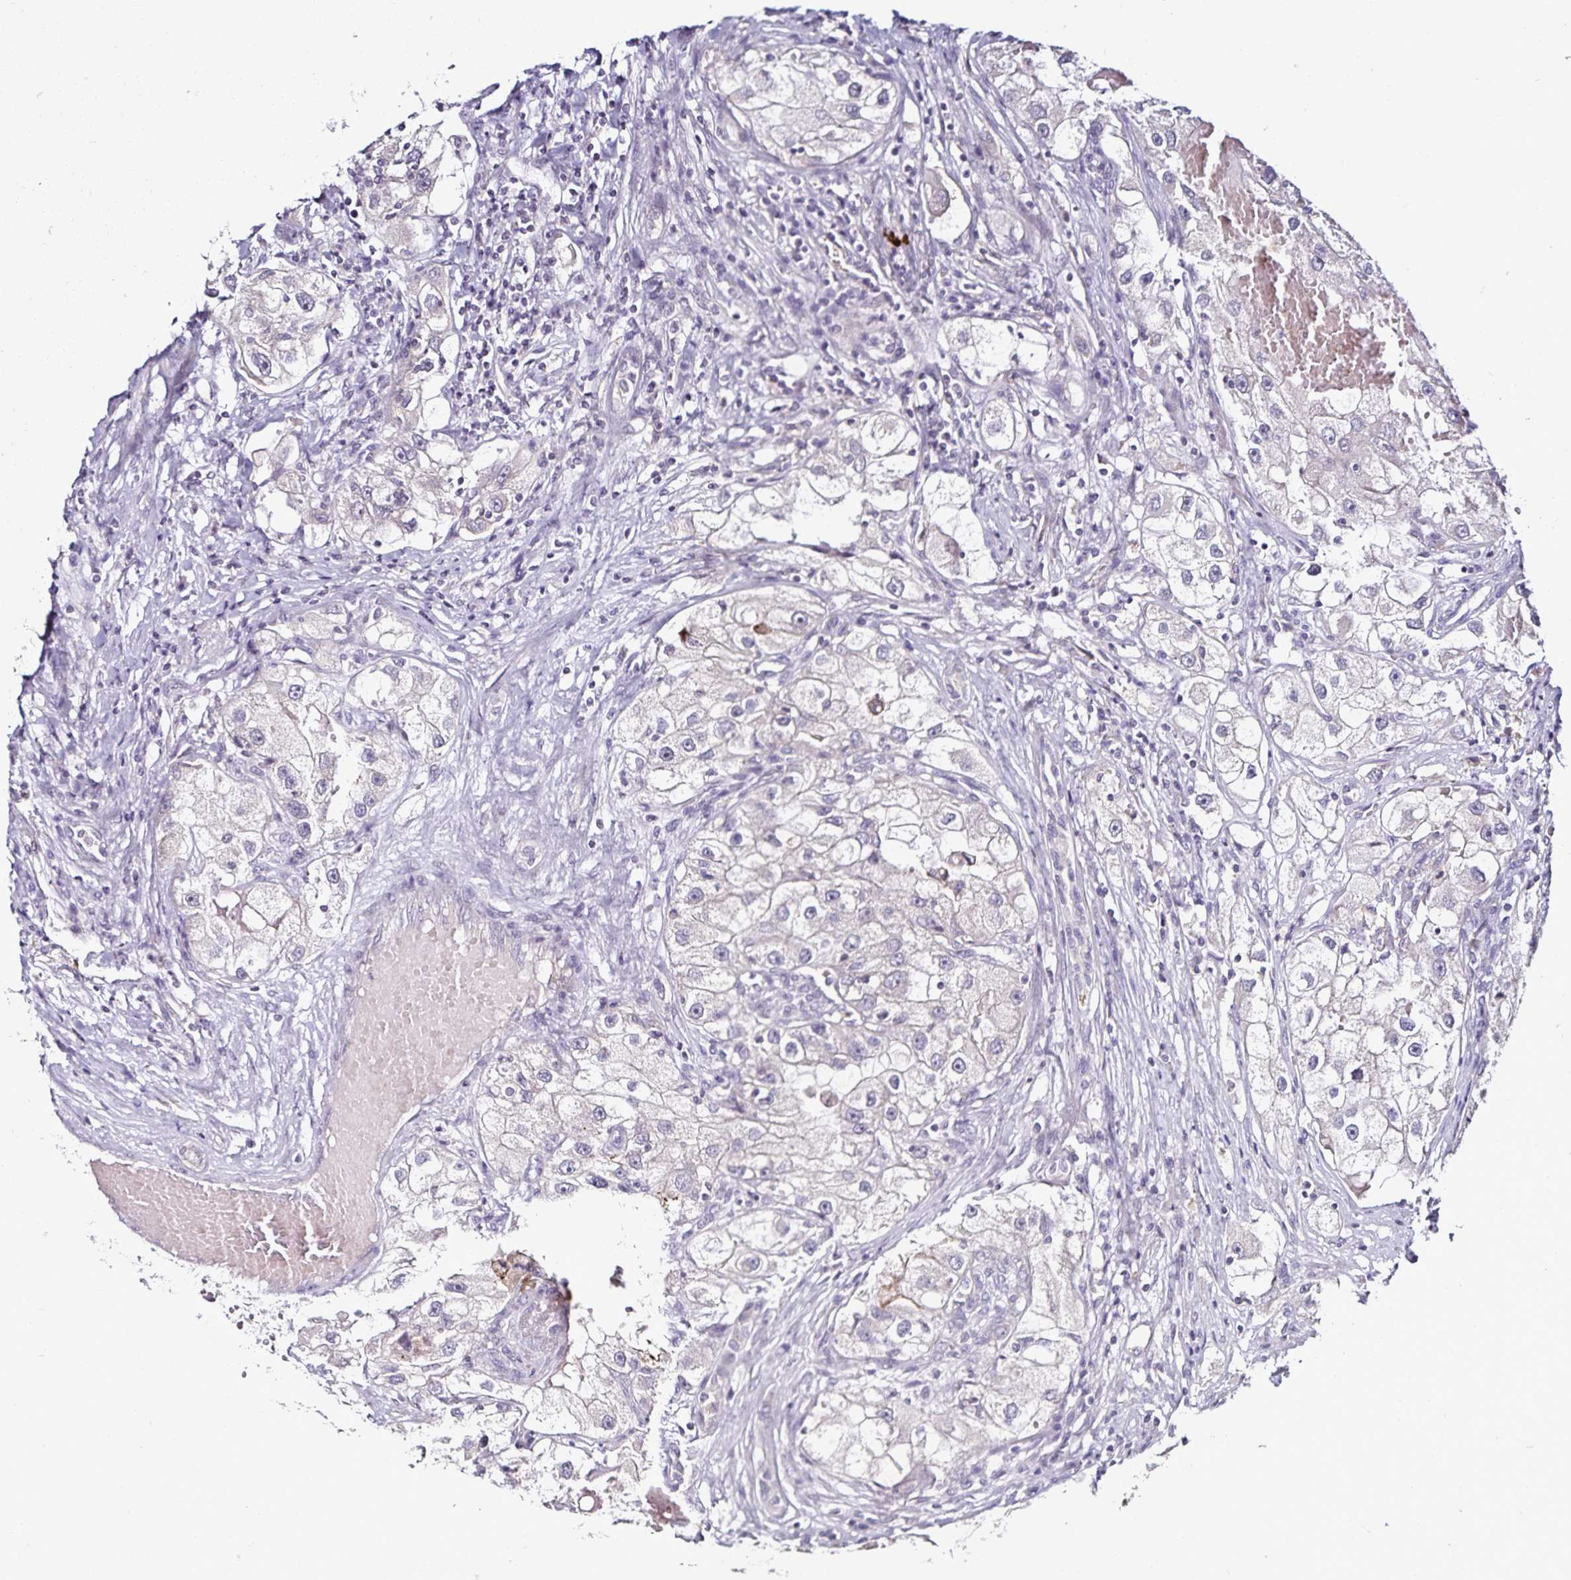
{"staining": {"intensity": "negative", "quantity": "none", "location": "none"}, "tissue": "renal cancer", "cell_type": "Tumor cells", "image_type": "cancer", "snomed": [{"axis": "morphology", "description": "Adenocarcinoma, NOS"}, {"axis": "topography", "description": "Kidney"}], "caption": "Tumor cells are negative for brown protein staining in adenocarcinoma (renal).", "gene": "ACSL5", "patient": {"sex": "male", "age": 63}}